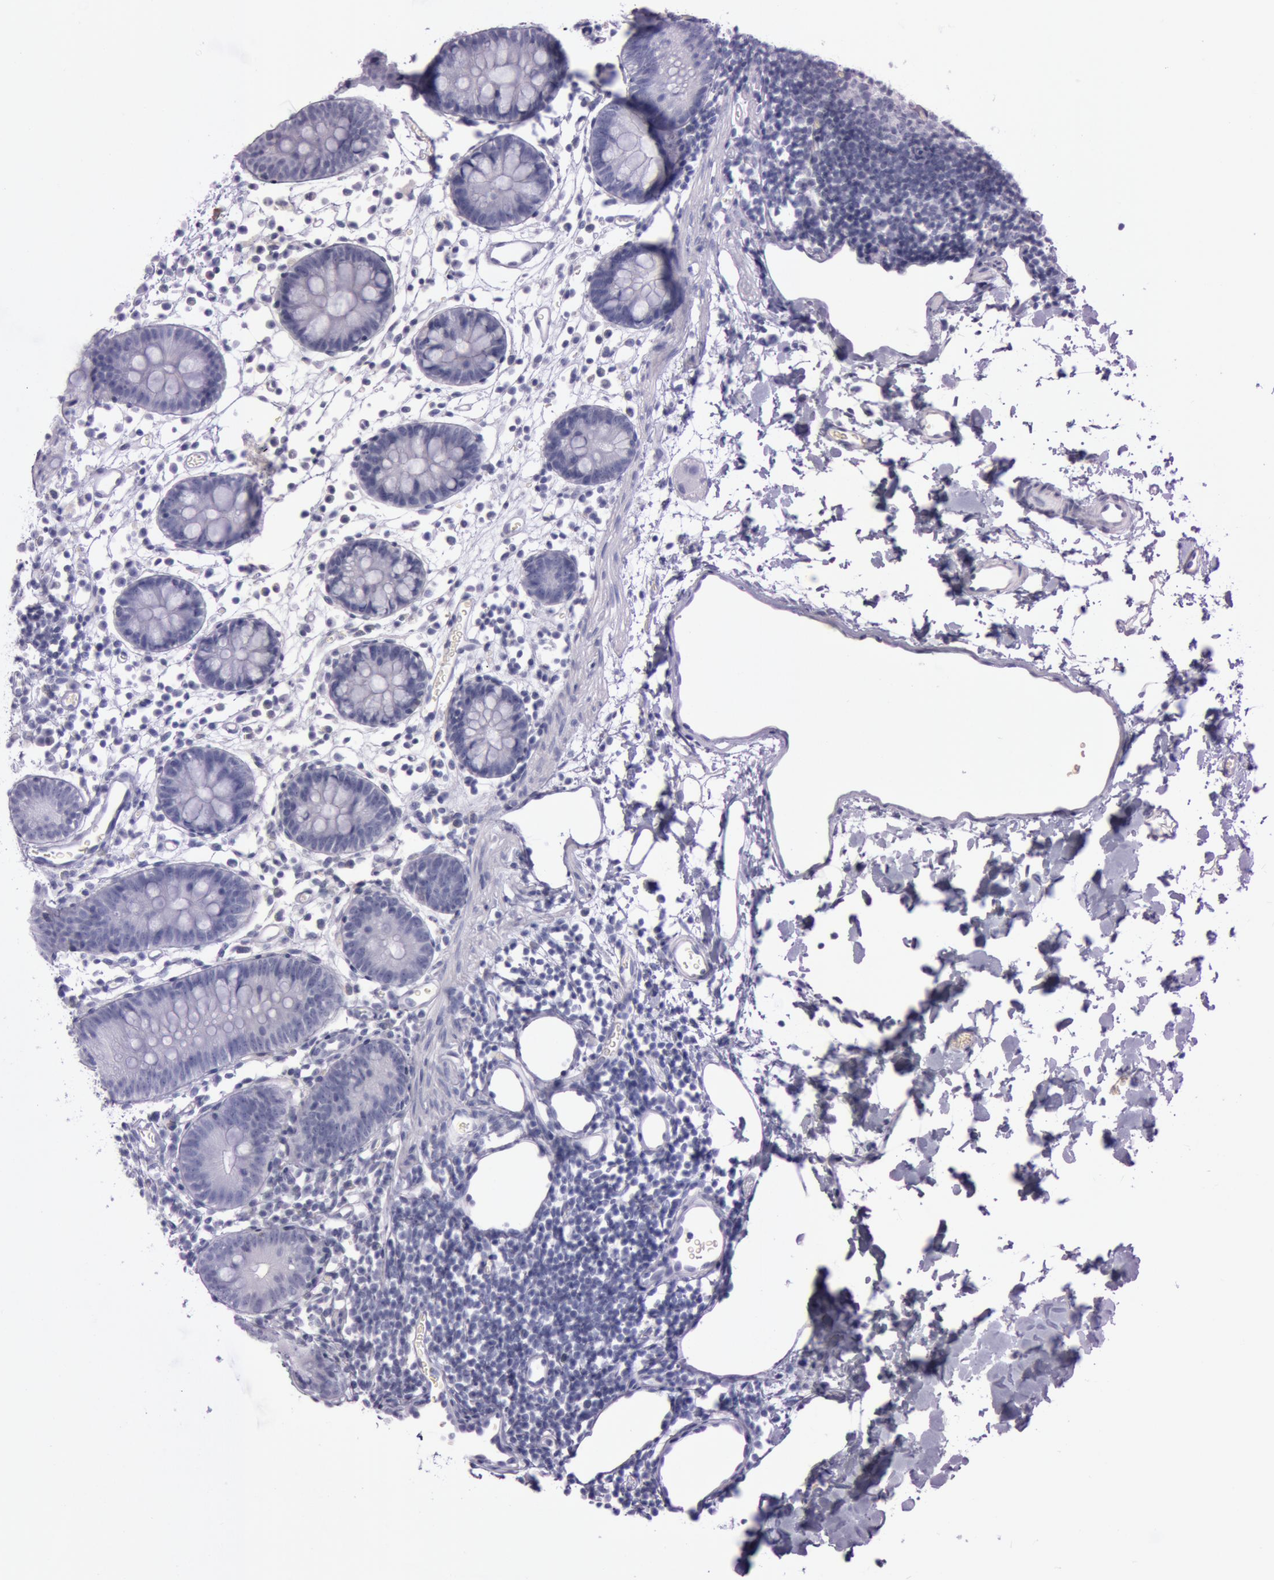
{"staining": {"intensity": "negative", "quantity": "none", "location": "none"}, "tissue": "colon", "cell_type": "Endothelial cells", "image_type": "normal", "snomed": [{"axis": "morphology", "description": "Normal tissue, NOS"}, {"axis": "topography", "description": "Colon"}], "caption": "DAB immunohistochemical staining of unremarkable colon shows no significant expression in endothelial cells.", "gene": "S100A7", "patient": {"sex": "male", "age": 14}}